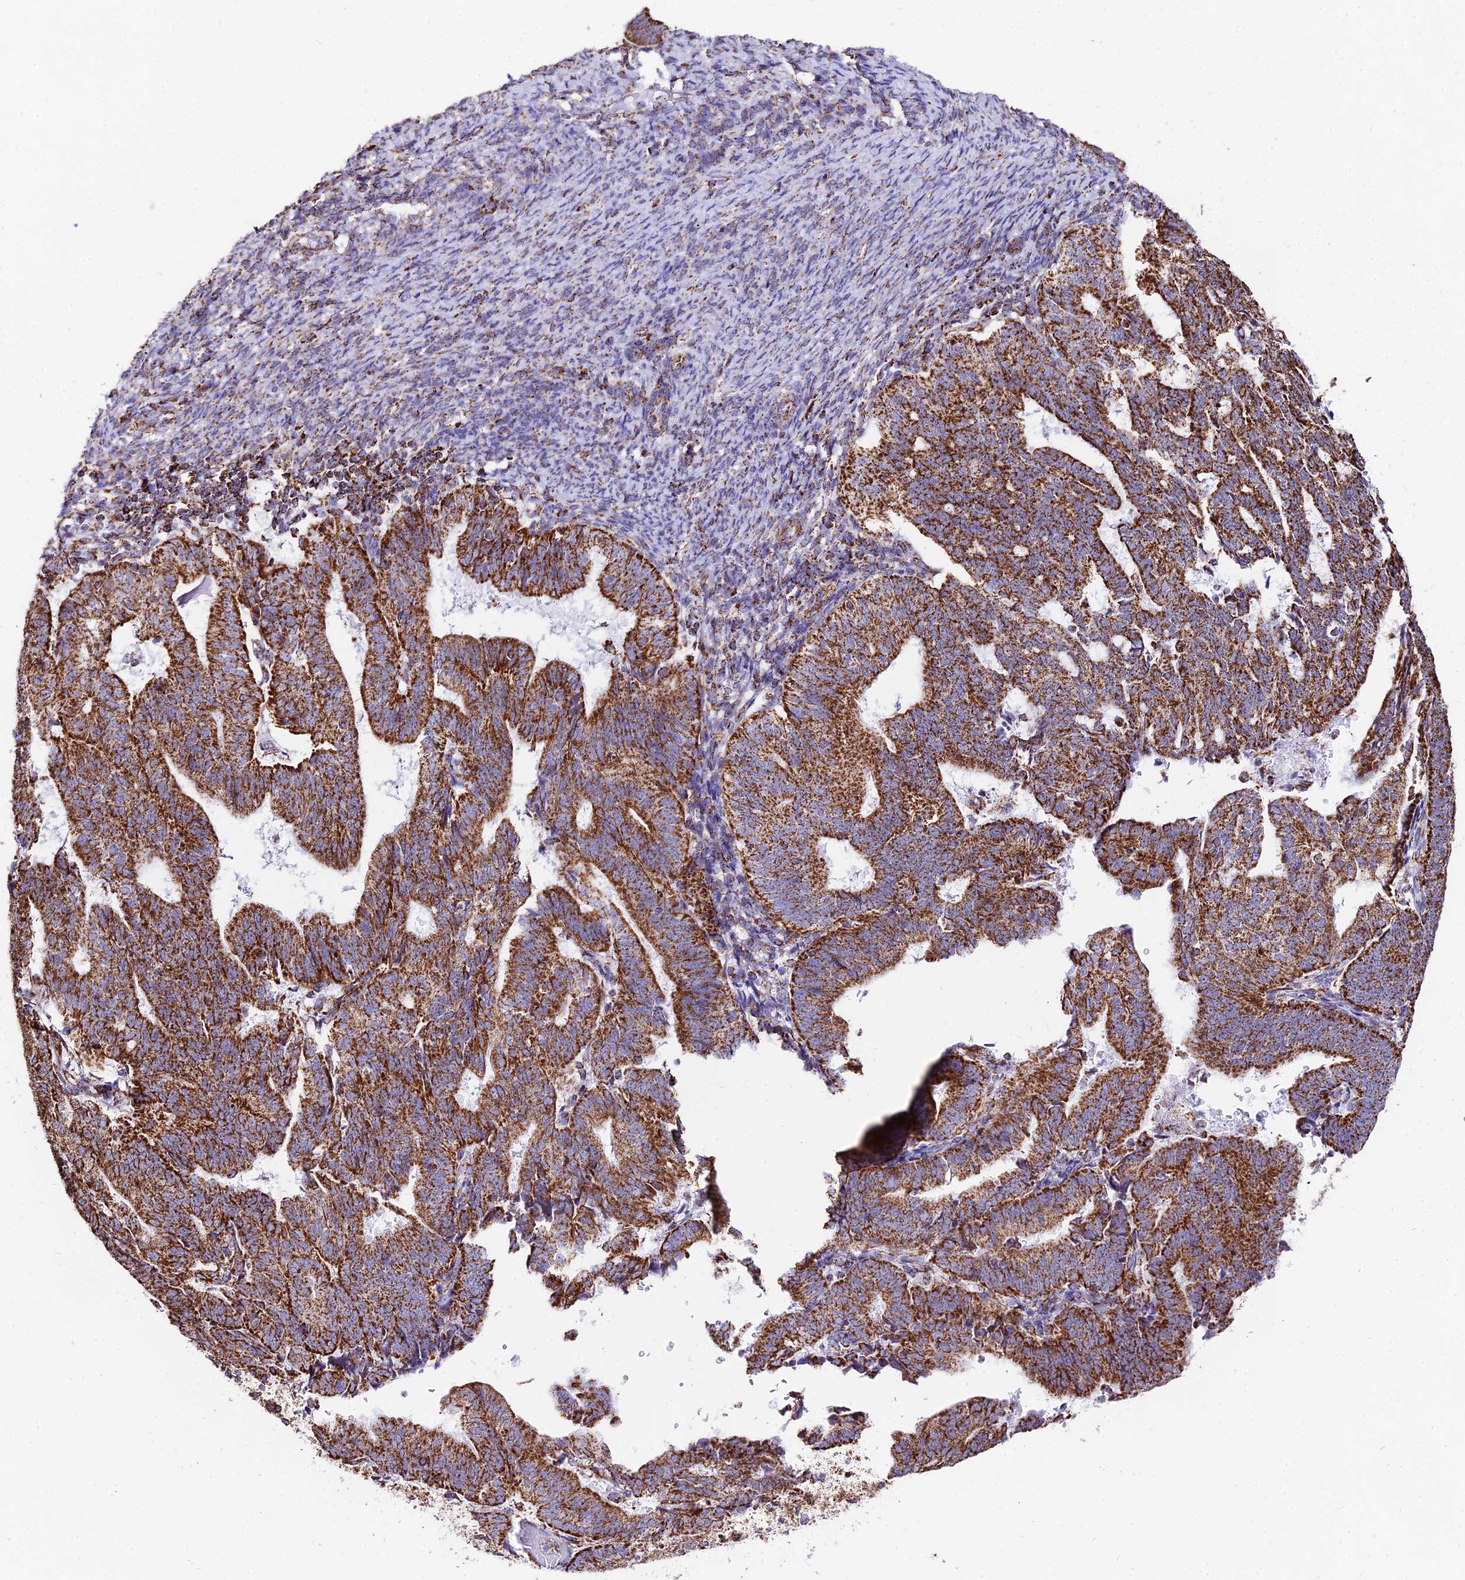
{"staining": {"intensity": "strong", "quantity": ">75%", "location": "cytoplasmic/membranous"}, "tissue": "endometrial cancer", "cell_type": "Tumor cells", "image_type": "cancer", "snomed": [{"axis": "morphology", "description": "Adenocarcinoma, NOS"}, {"axis": "topography", "description": "Endometrium"}], "caption": "Protein analysis of endometrial cancer (adenocarcinoma) tissue reveals strong cytoplasmic/membranous staining in about >75% of tumor cells. (IHC, brightfield microscopy, high magnification).", "gene": "ATP5PD", "patient": {"sex": "female", "age": 70}}